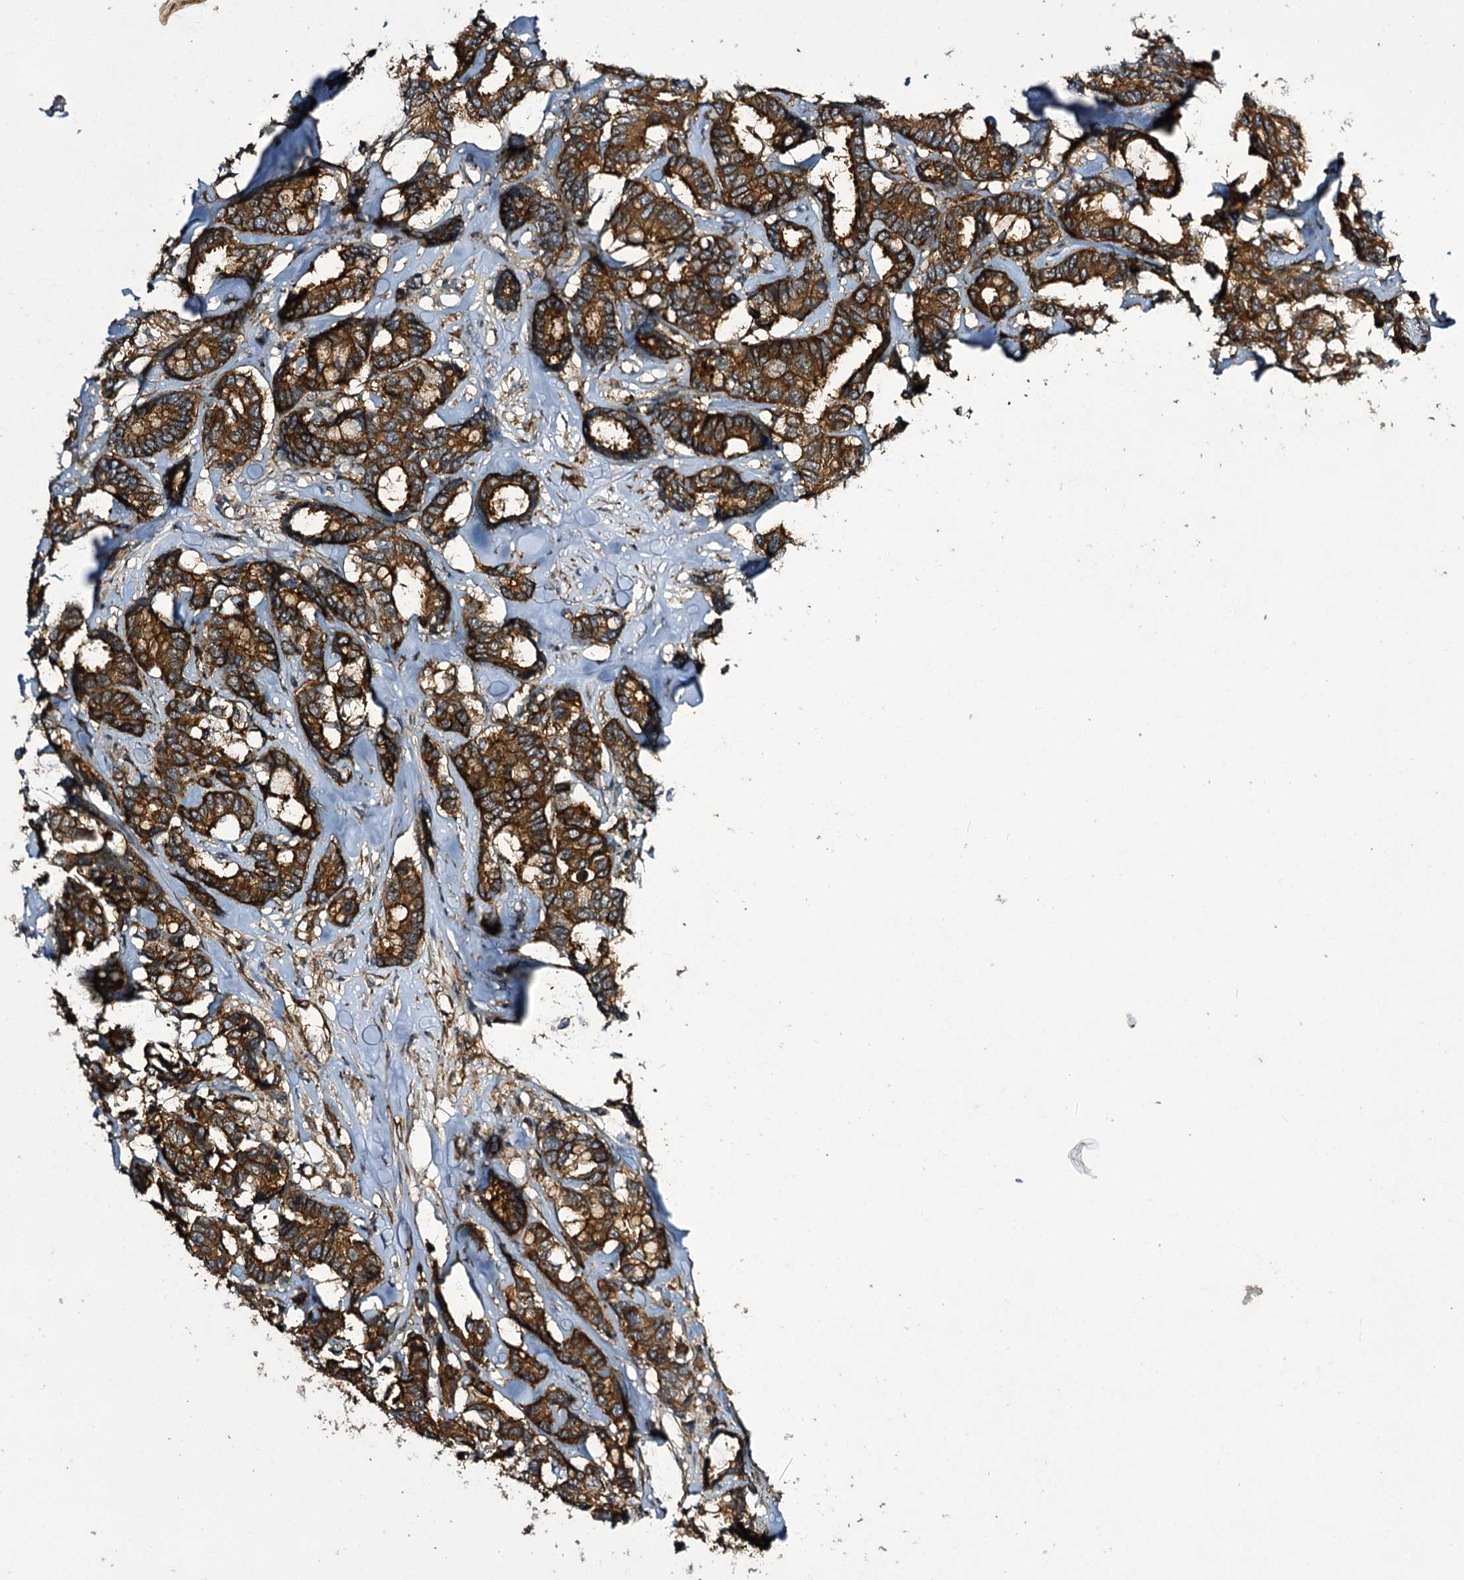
{"staining": {"intensity": "moderate", "quantity": ">75%", "location": "cytoplasmic/membranous"}, "tissue": "breast cancer", "cell_type": "Tumor cells", "image_type": "cancer", "snomed": [{"axis": "morphology", "description": "Duct carcinoma"}, {"axis": "topography", "description": "Breast"}], "caption": "About >75% of tumor cells in infiltrating ductal carcinoma (breast) reveal moderate cytoplasmic/membranous protein staining as visualized by brown immunohistochemical staining.", "gene": "MYO1C", "patient": {"sex": "female", "age": 87}}